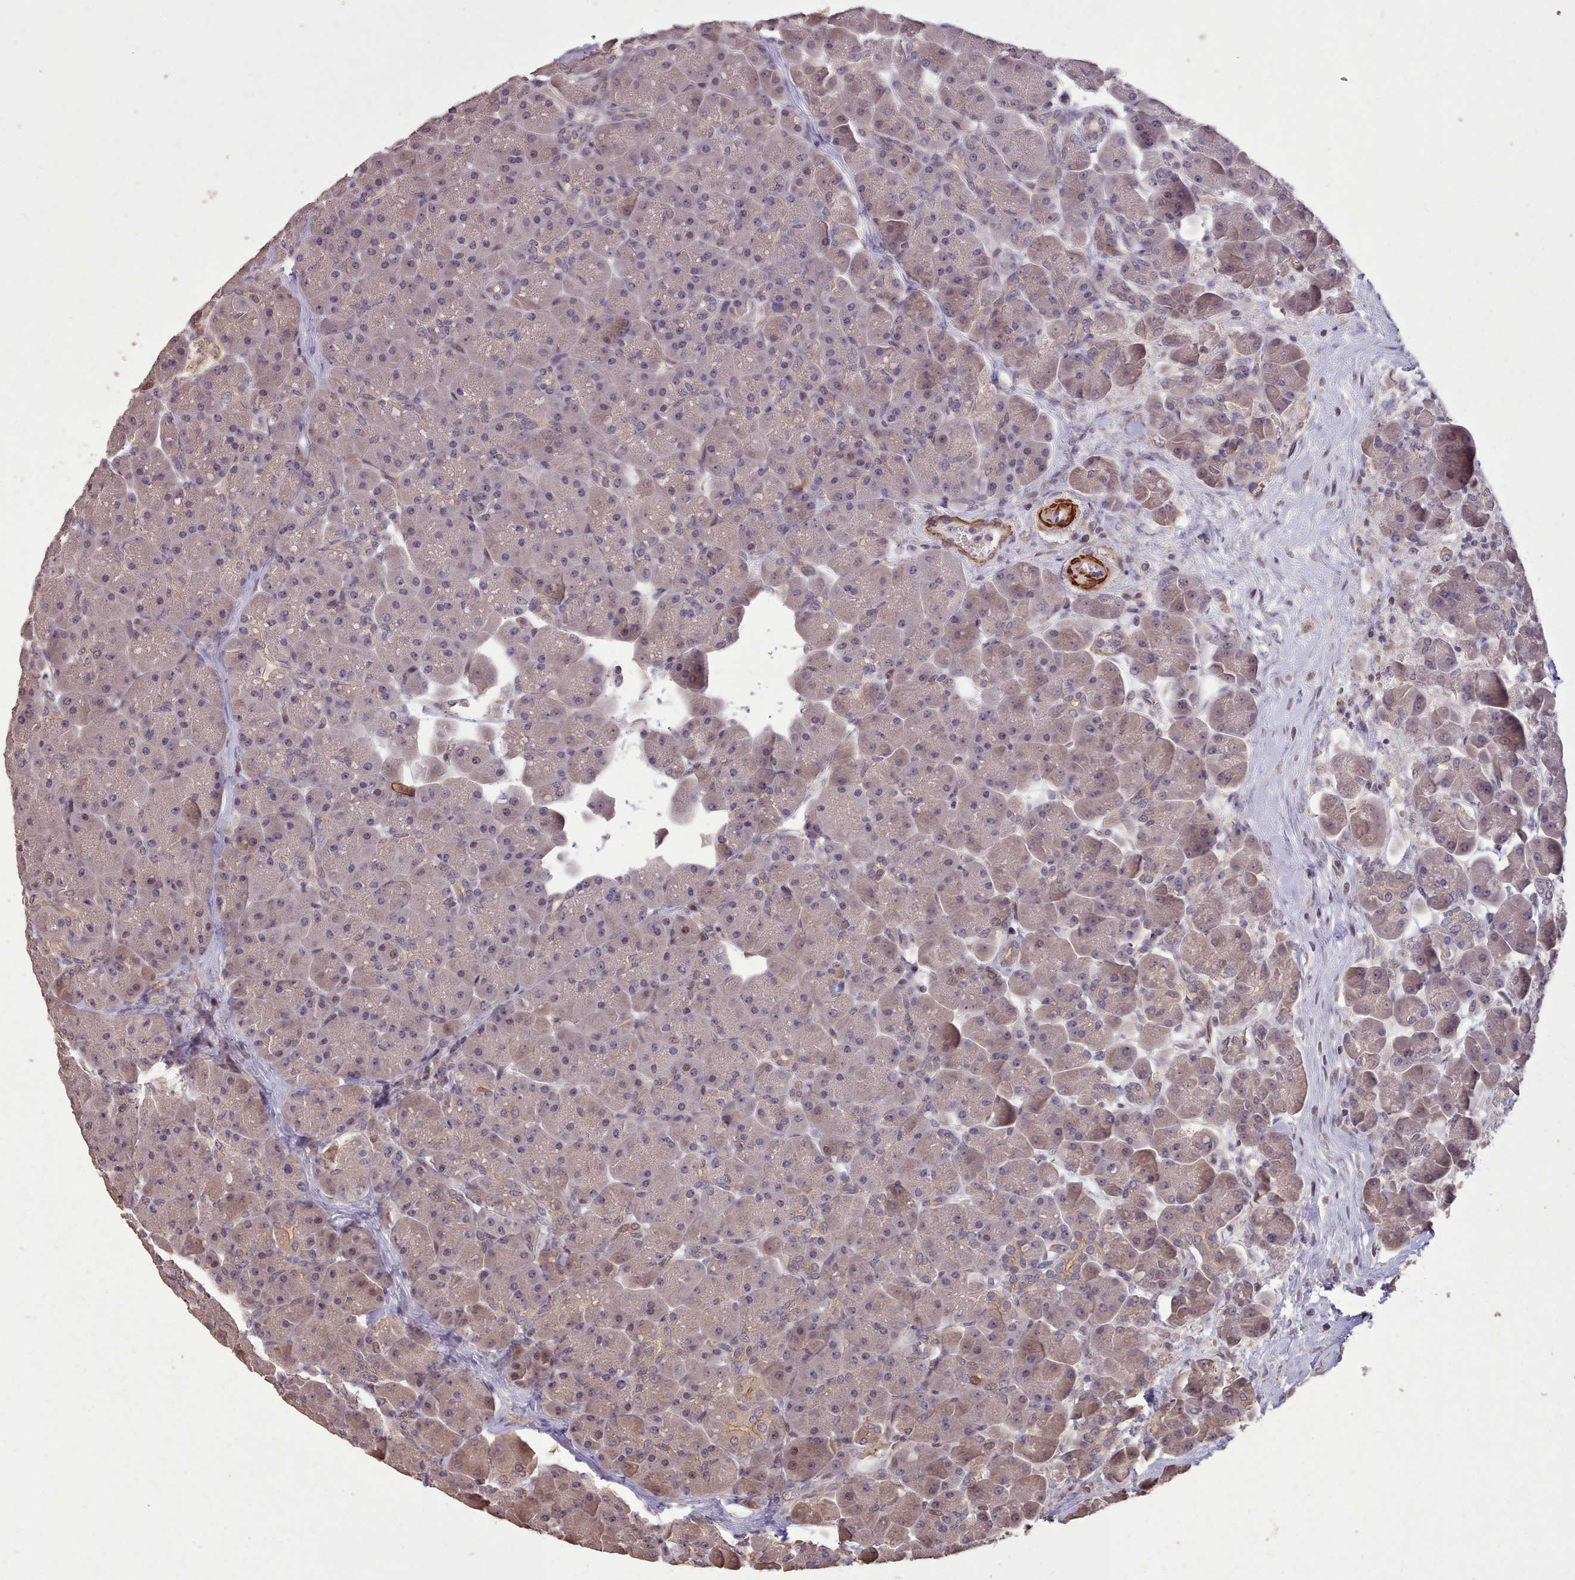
{"staining": {"intensity": "moderate", "quantity": "<25%", "location": "cytoplasmic/membranous,nuclear"}, "tissue": "pancreas", "cell_type": "Exocrine glandular cells", "image_type": "normal", "snomed": [{"axis": "morphology", "description": "Normal tissue, NOS"}, {"axis": "topography", "description": "Pancreas"}], "caption": "The histopathology image displays staining of benign pancreas, revealing moderate cytoplasmic/membranous,nuclear protein staining (brown color) within exocrine glandular cells. Using DAB (brown) and hematoxylin (blue) stains, captured at high magnification using brightfield microscopy.", "gene": "NLRC4", "patient": {"sex": "male", "age": 66}}